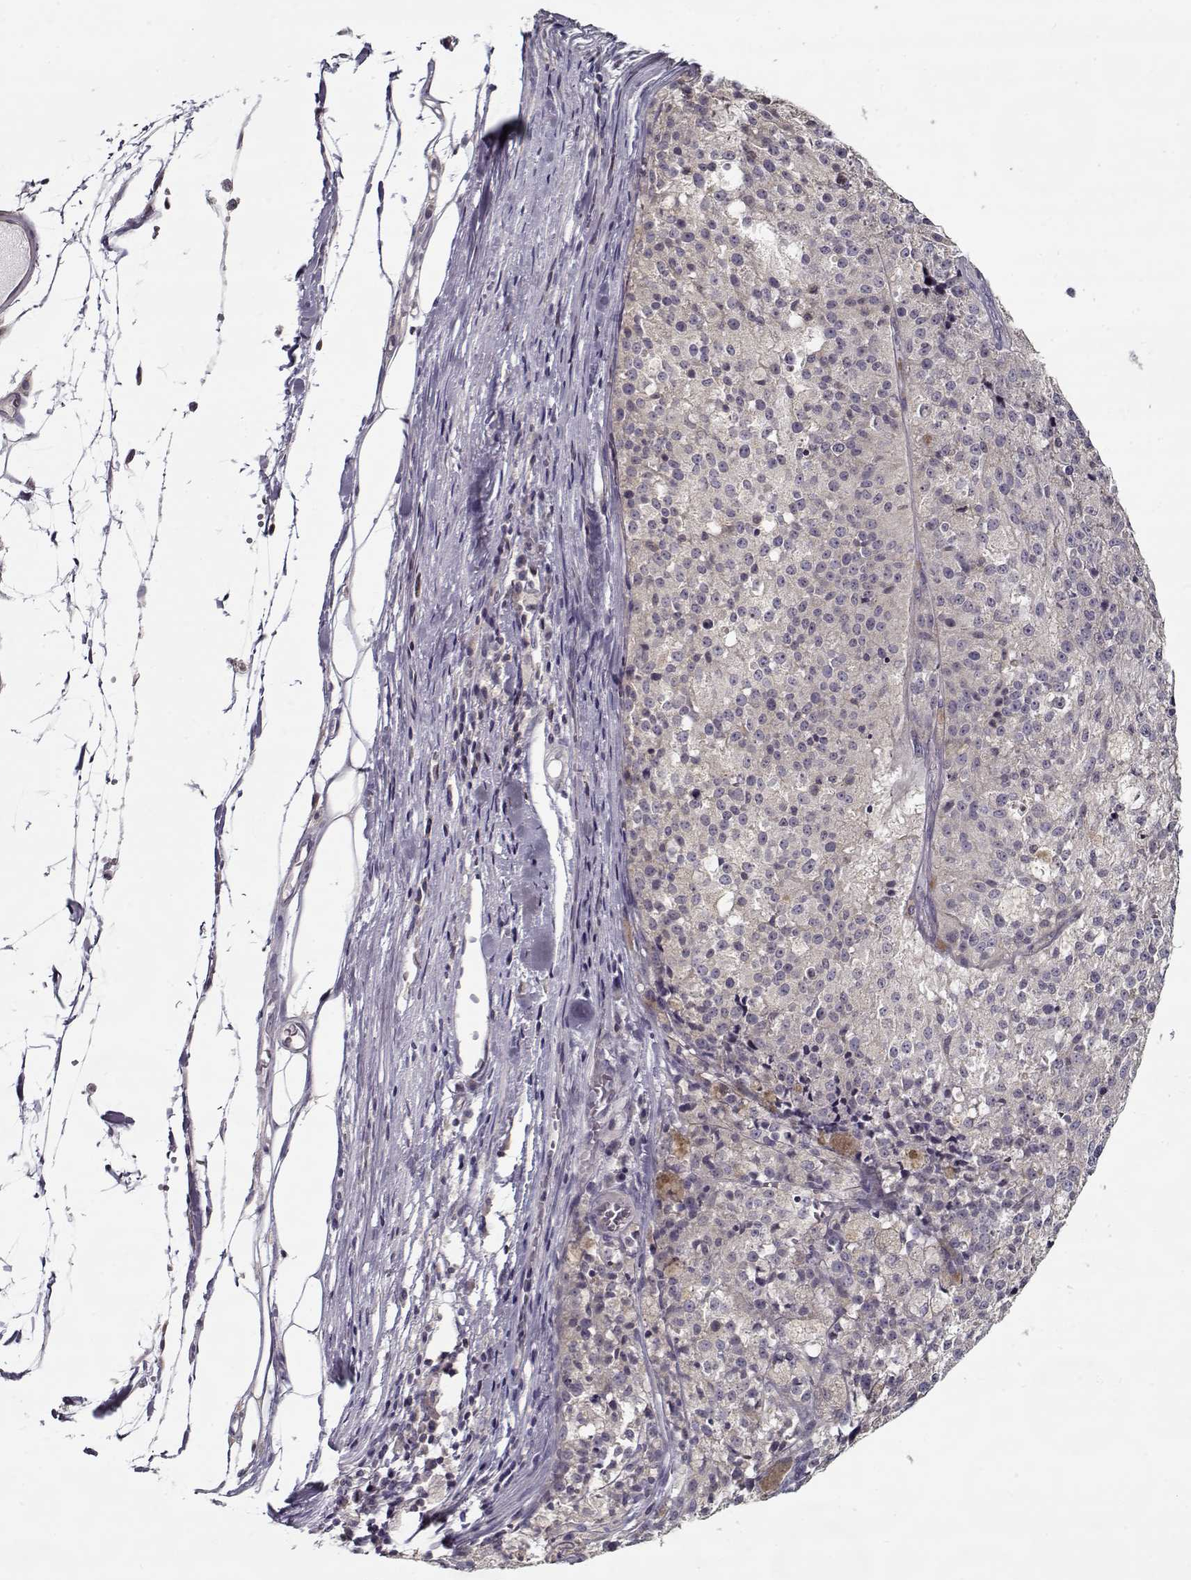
{"staining": {"intensity": "negative", "quantity": "none", "location": "none"}, "tissue": "melanoma", "cell_type": "Tumor cells", "image_type": "cancer", "snomed": [{"axis": "morphology", "description": "Malignant melanoma, Metastatic site"}, {"axis": "topography", "description": "Lymph node"}], "caption": "Tumor cells are negative for brown protein staining in melanoma.", "gene": "TESPA1", "patient": {"sex": "female", "age": 64}}